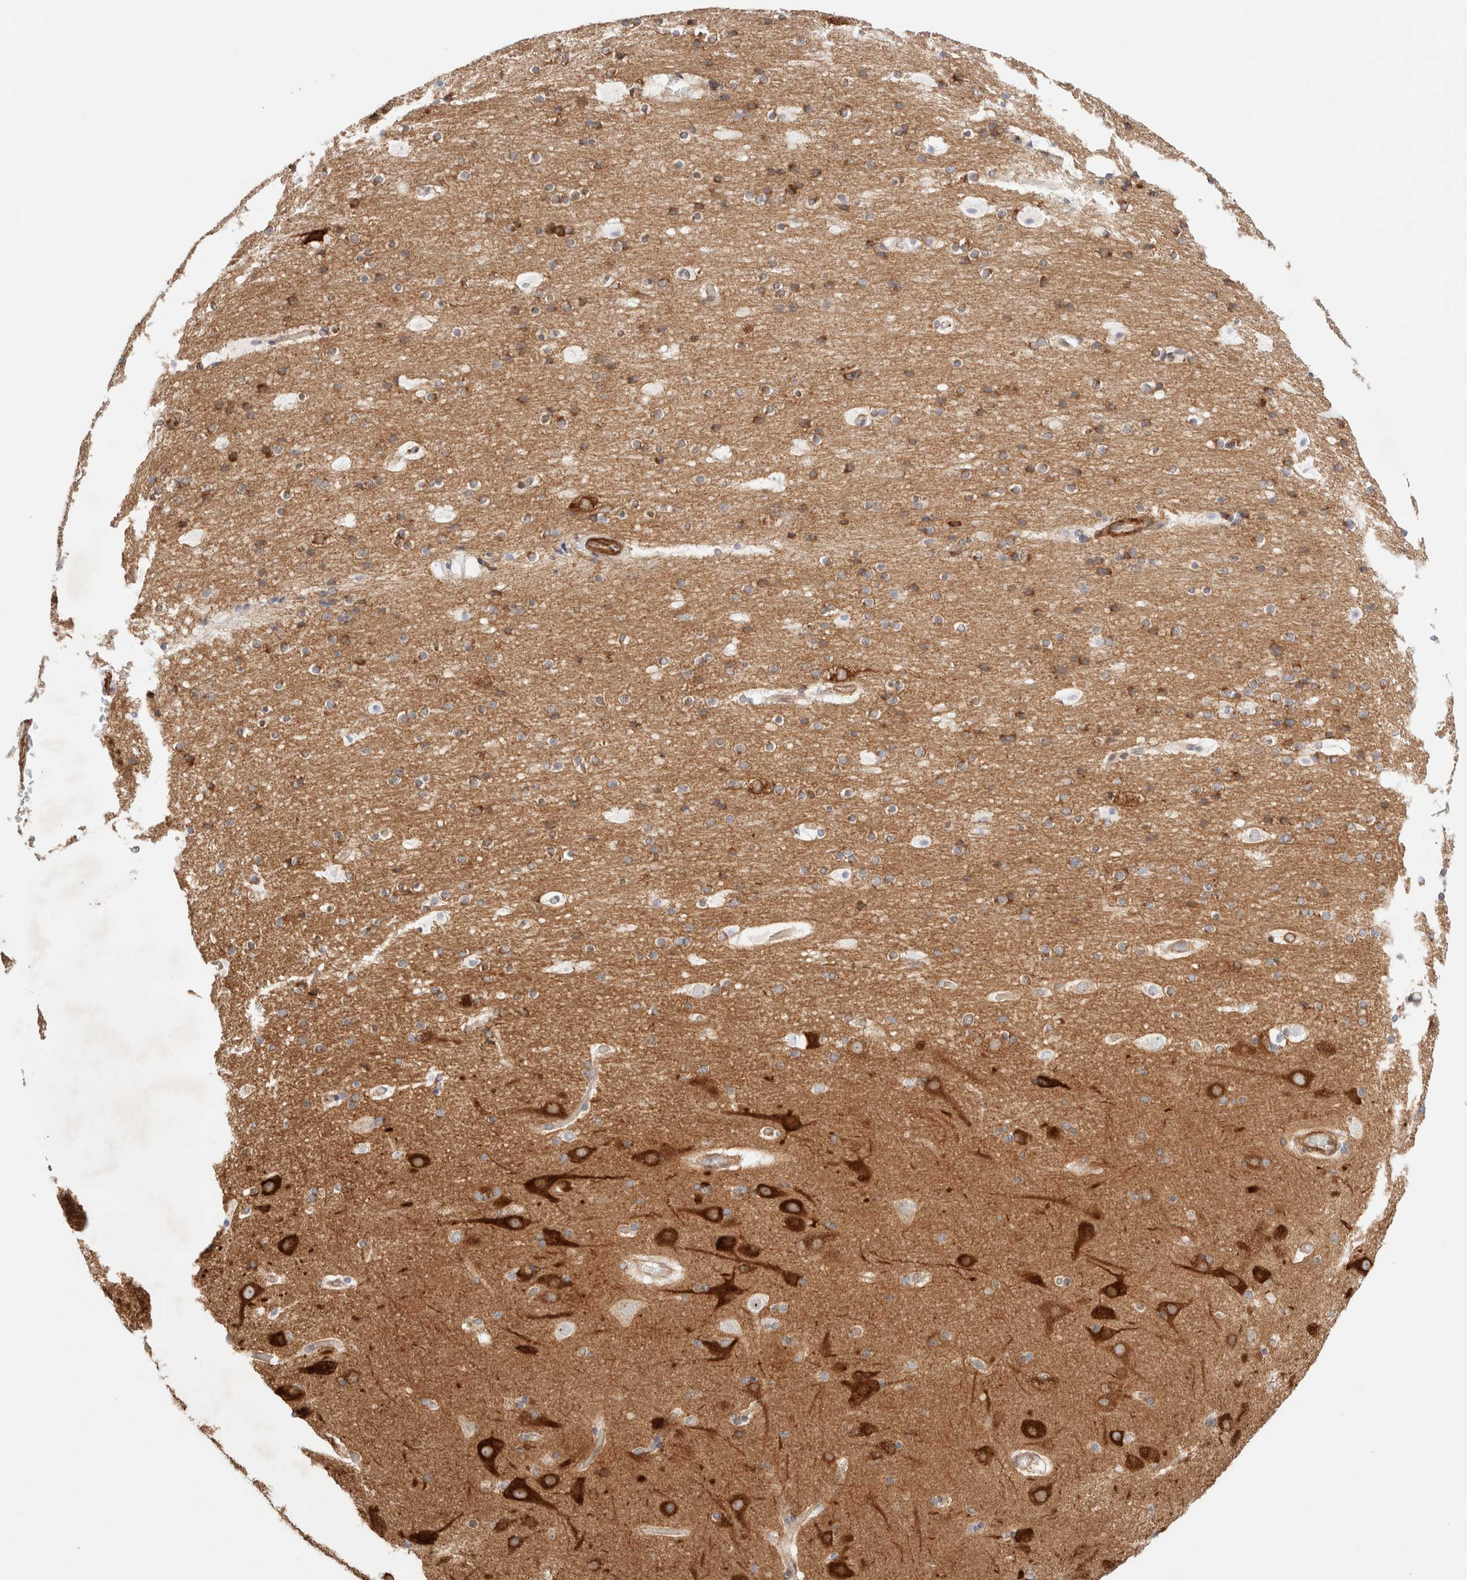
{"staining": {"intensity": "moderate", "quantity": "25%-75%", "location": "cytoplasmic/membranous"}, "tissue": "cerebral cortex", "cell_type": "Endothelial cells", "image_type": "normal", "snomed": [{"axis": "morphology", "description": "Normal tissue, NOS"}, {"axis": "topography", "description": "Cerebral cortex"}], "caption": "This is a histology image of IHC staining of normal cerebral cortex, which shows moderate expression in the cytoplasmic/membranous of endothelial cells.", "gene": "RRP15", "patient": {"sex": "male", "age": 57}}